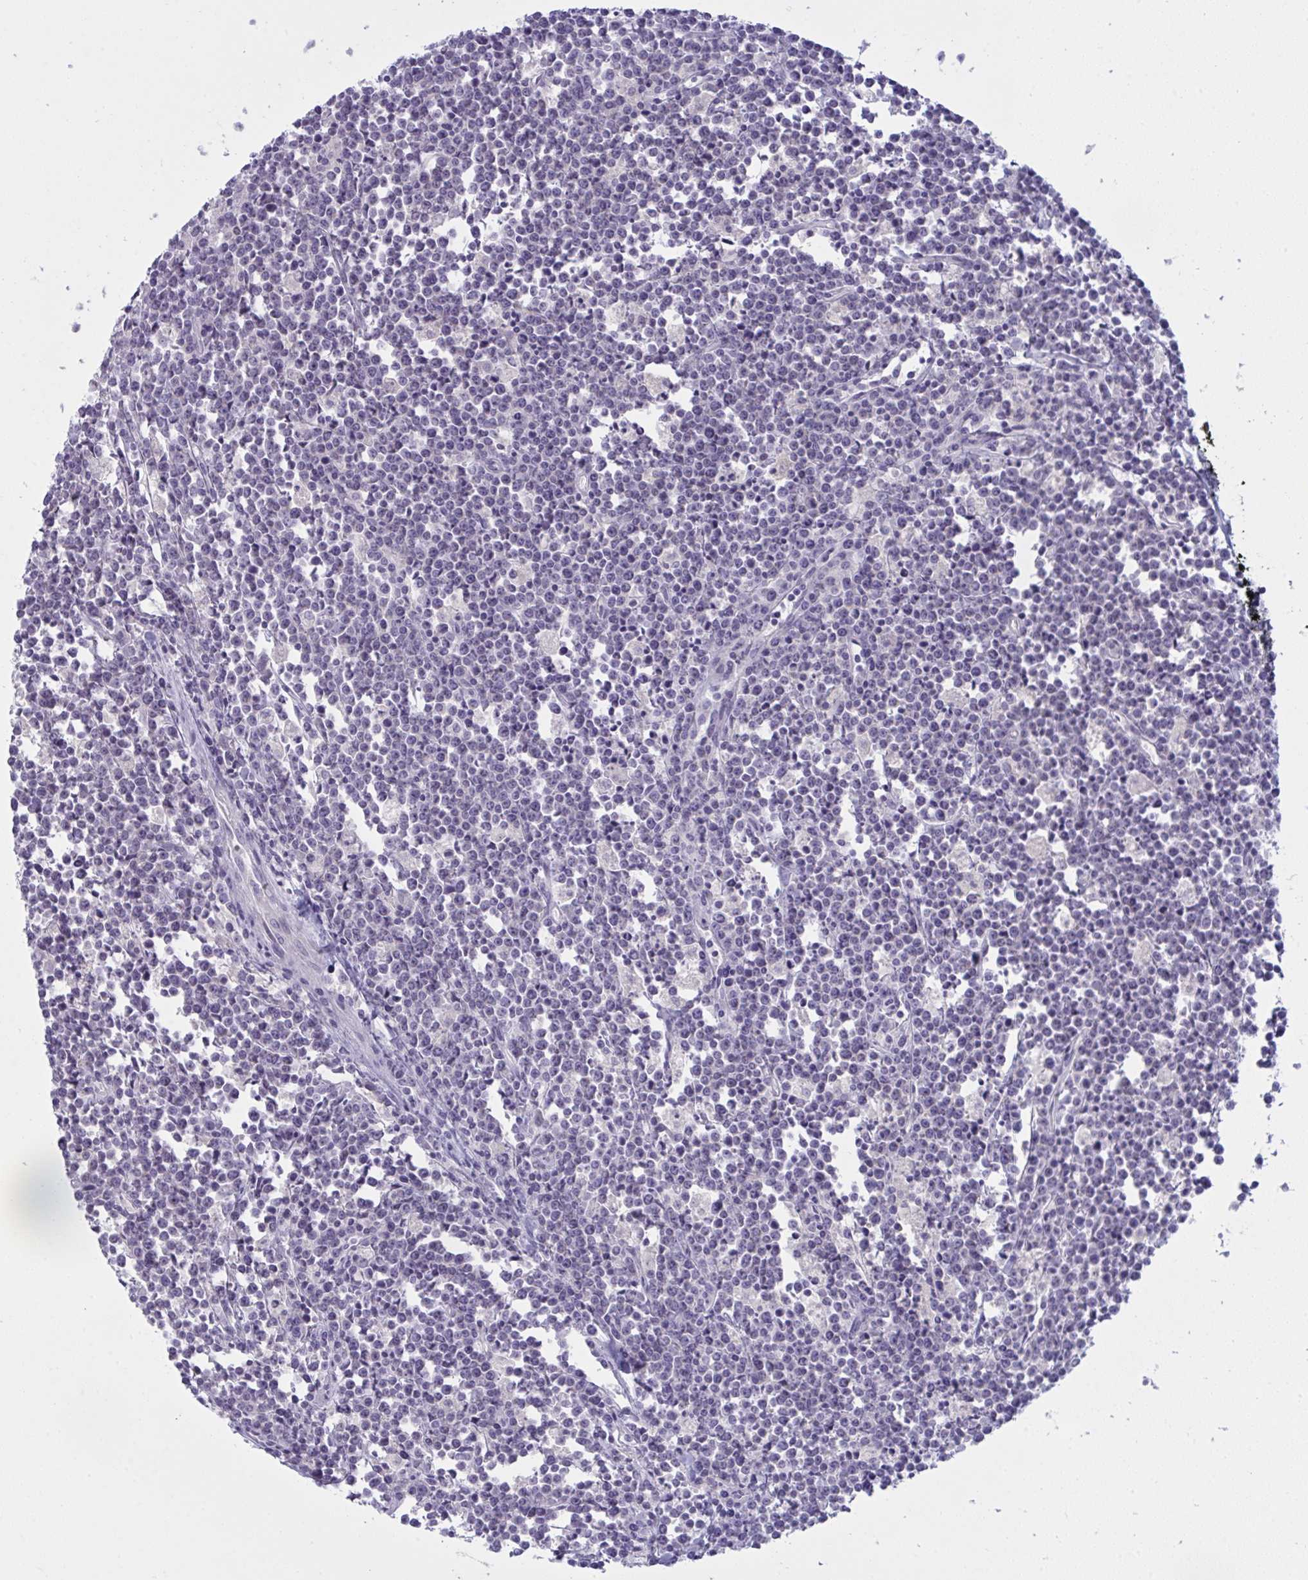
{"staining": {"intensity": "negative", "quantity": "none", "location": "none"}, "tissue": "lymphoma", "cell_type": "Tumor cells", "image_type": "cancer", "snomed": [{"axis": "morphology", "description": "Malignant lymphoma, non-Hodgkin's type, High grade"}, {"axis": "topography", "description": "Small intestine"}], "caption": "An image of lymphoma stained for a protein reveals no brown staining in tumor cells.", "gene": "TENT5D", "patient": {"sex": "female", "age": 56}}